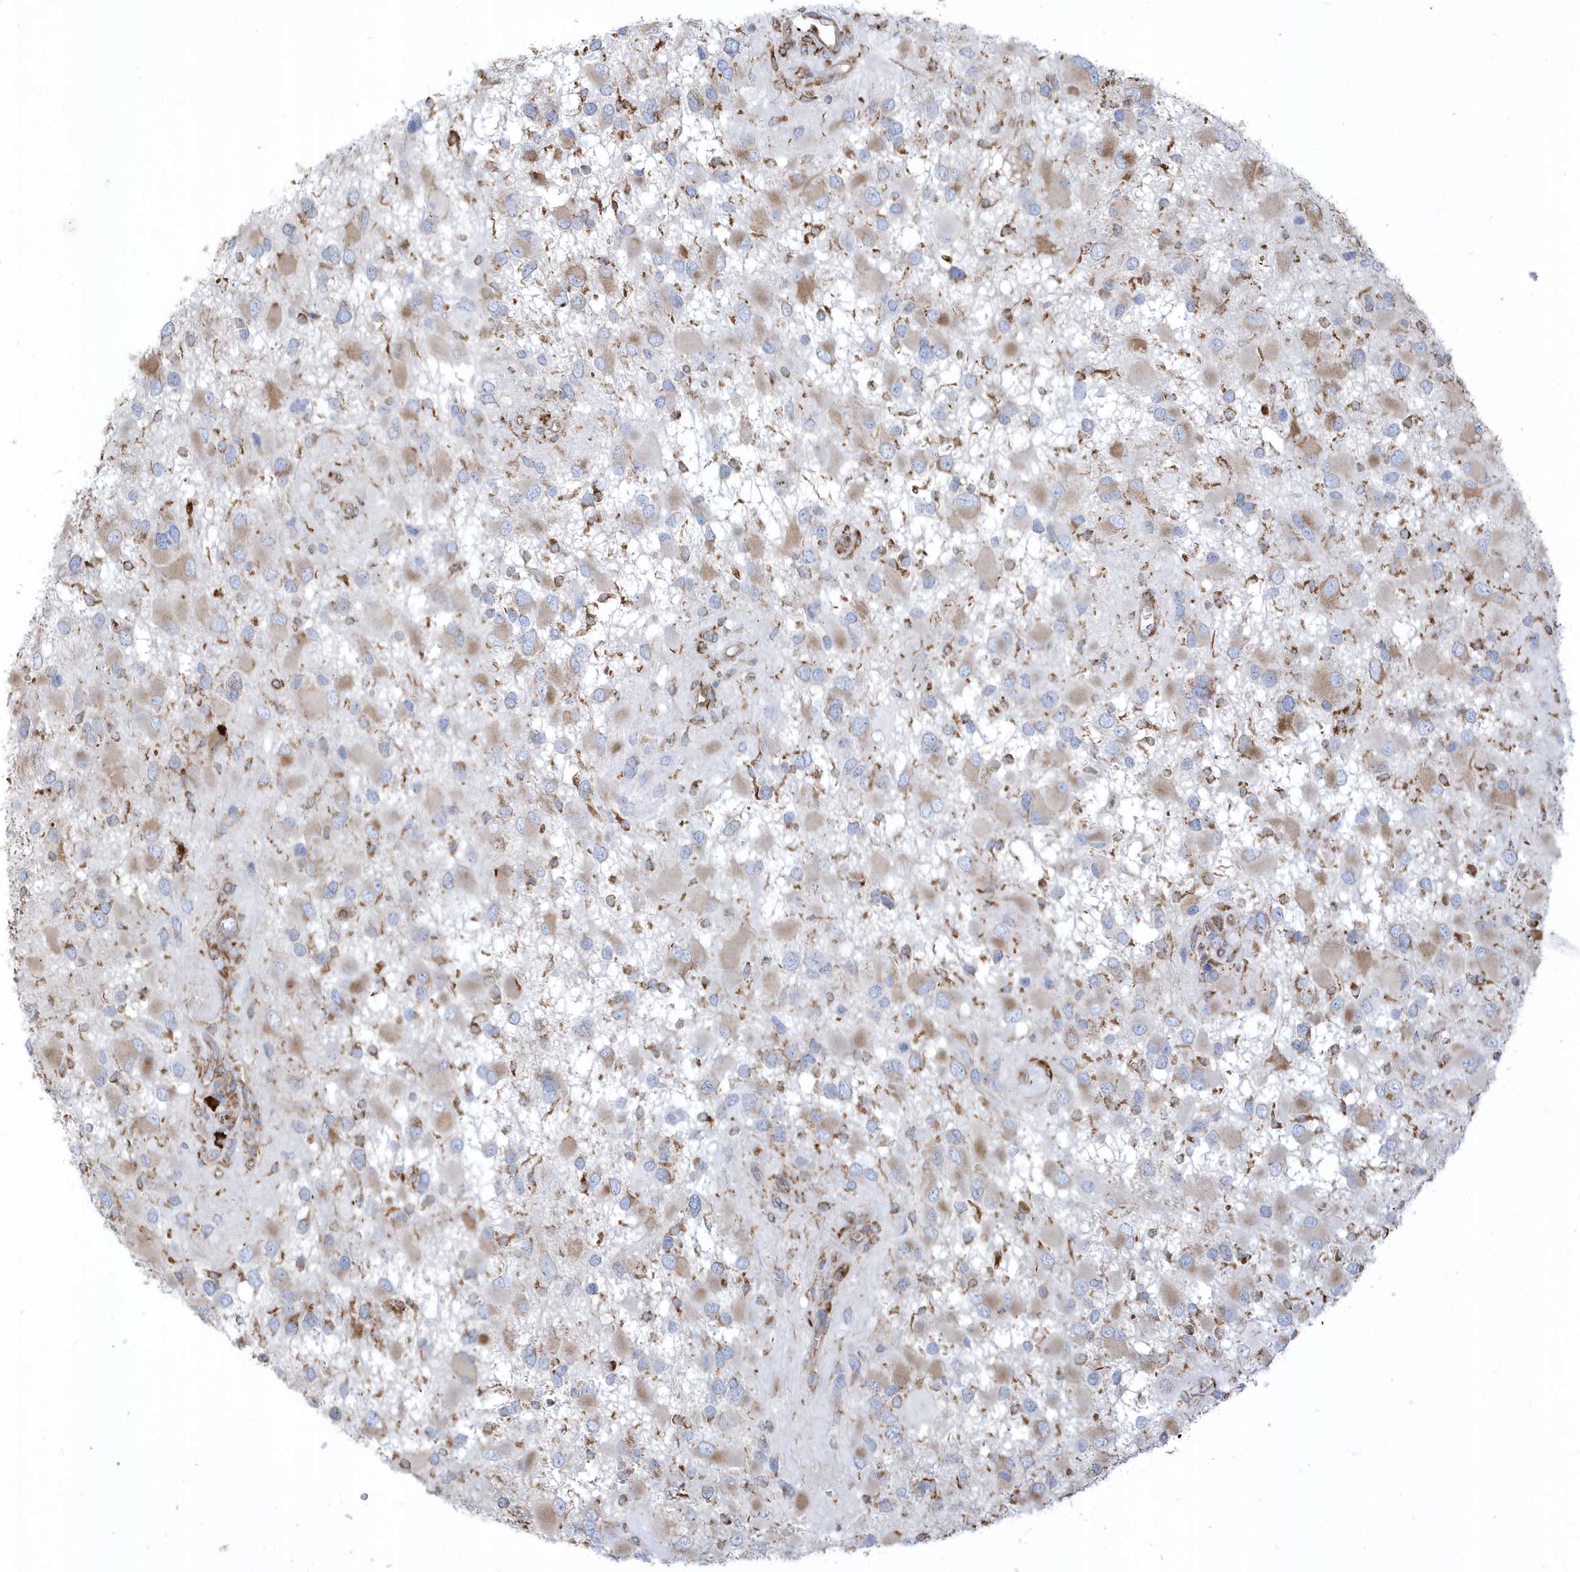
{"staining": {"intensity": "moderate", "quantity": "25%-75%", "location": "cytoplasmic/membranous"}, "tissue": "glioma", "cell_type": "Tumor cells", "image_type": "cancer", "snomed": [{"axis": "morphology", "description": "Glioma, malignant, High grade"}, {"axis": "topography", "description": "Brain"}], "caption": "Immunohistochemical staining of human glioma demonstrates medium levels of moderate cytoplasmic/membranous expression in about 25%-75% of tumor cells.", "gene": "PDIA6", "patient": {"sex": "male", "age": 53}}